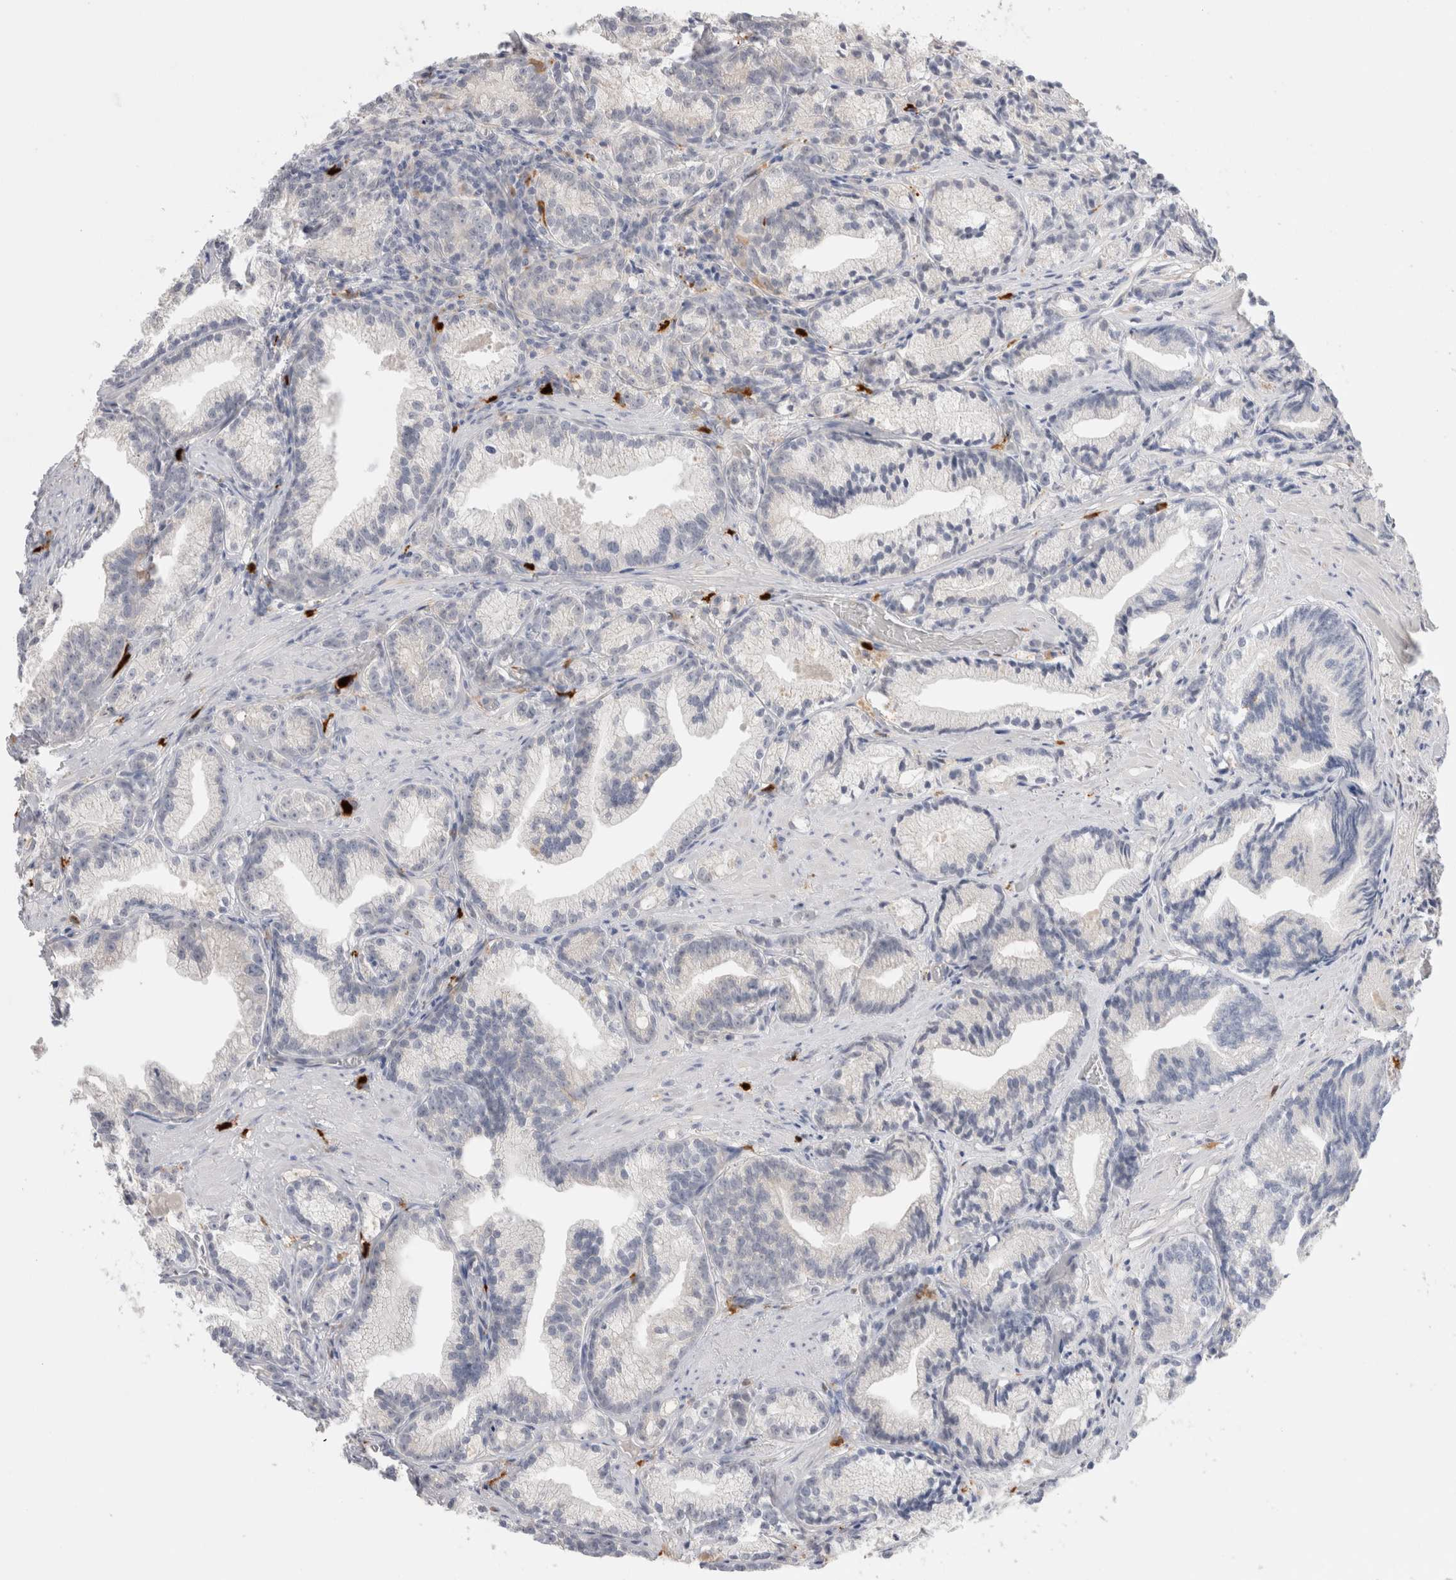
{"staining": {"intensity": "negative", "quantity": "none", "location": "none"}, "tissue": "prostate cancer", "cell_type": "Tumor cells", "image_type": "cancer", "snomed": [{"axis": "morphology", "description": "Adenocarcinoma, Low grade"}, {"axis": "topography", "description": "Prostate"}], "caption": "Prostate cancer (low-grade adenocarcinoma) was stained to show a protein in brown. There is no significant expression in tumor cells.", "gene": "HPGDS", "patient": {"sex": "male", "age": 89}}